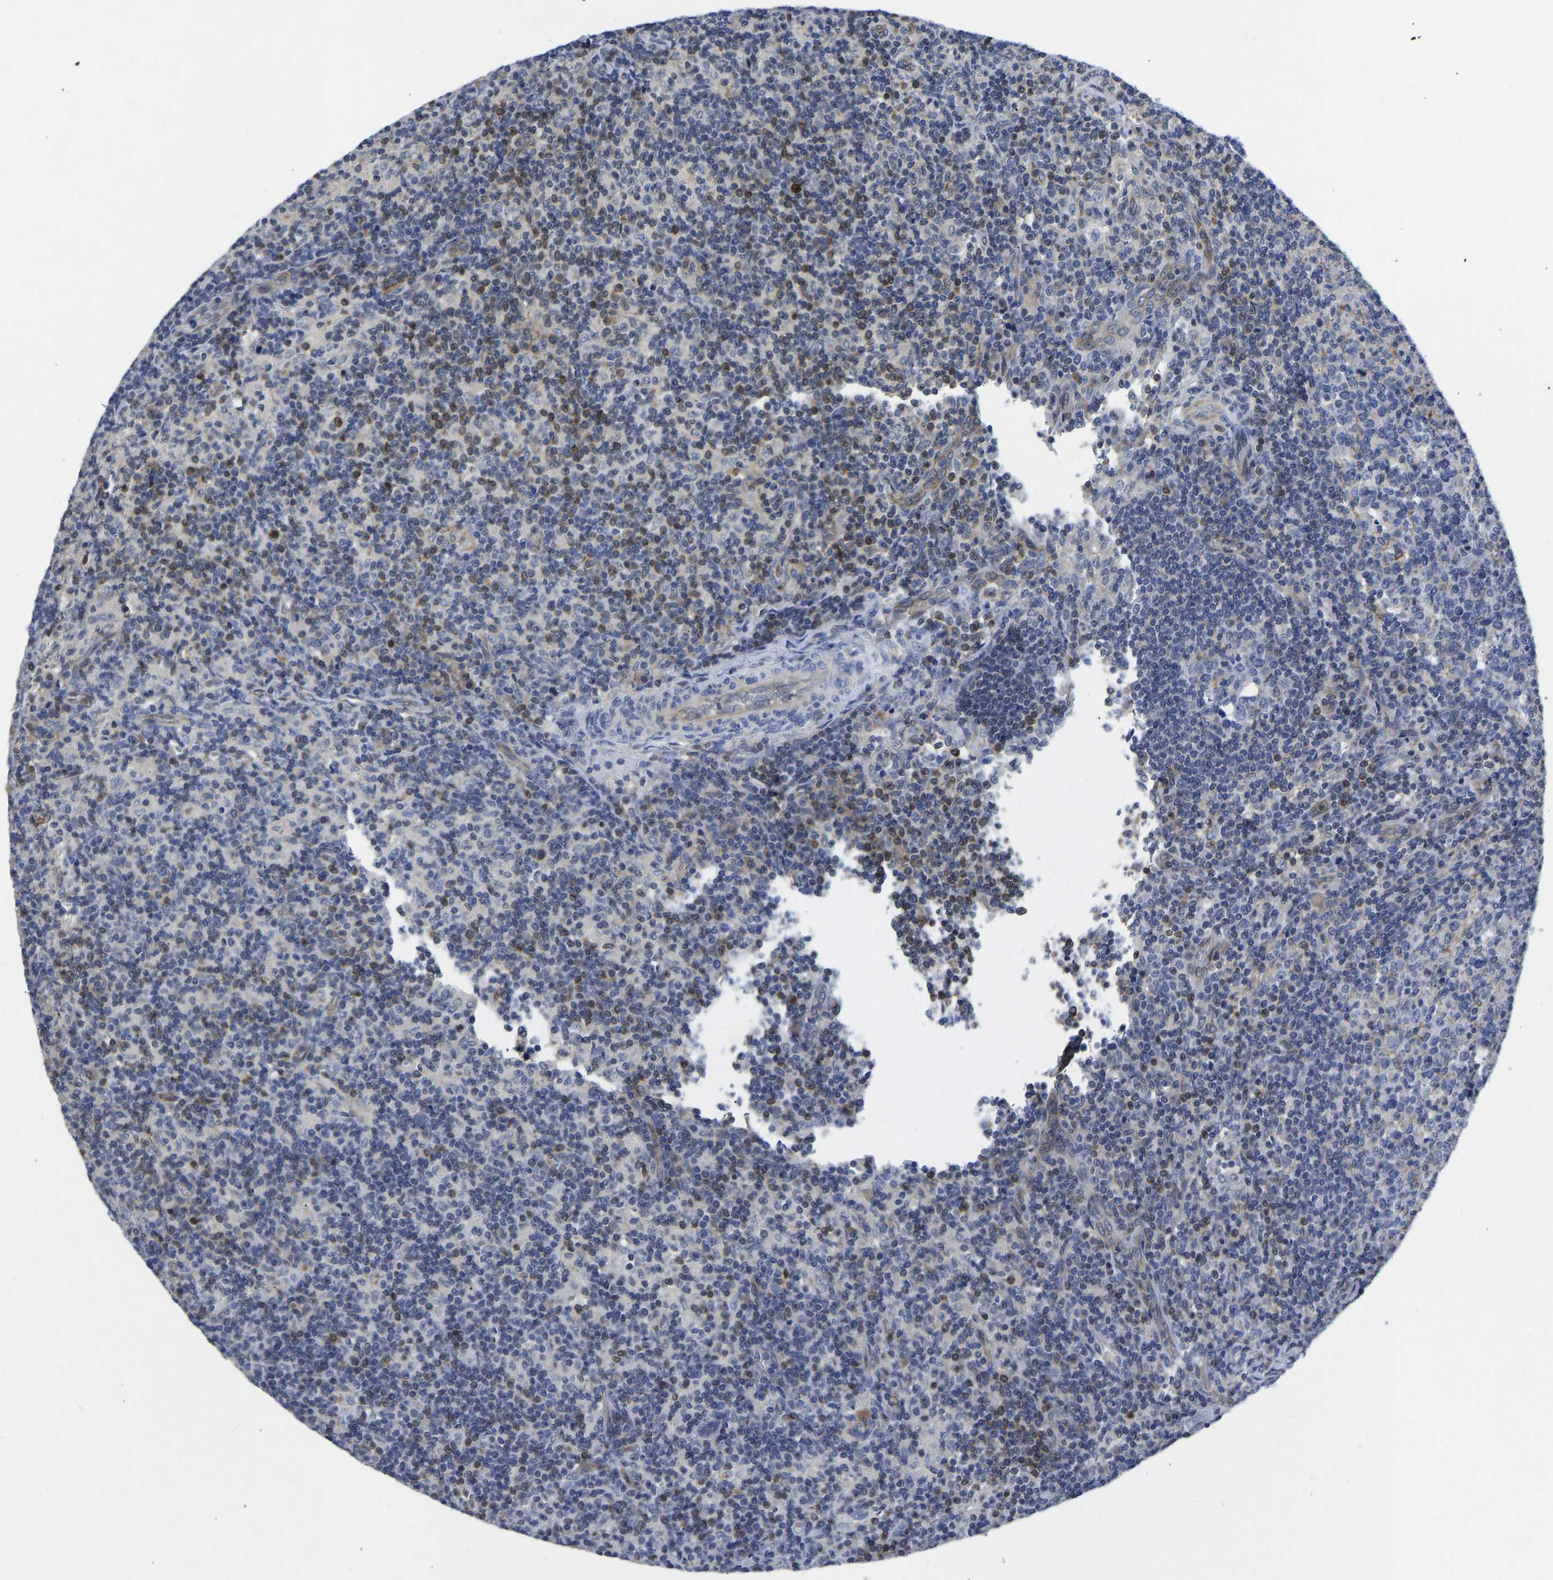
{"staining": {"intensity": "negative", "quantity": "none", "location": "none"}, "tissue": "lymph node", "cell_type": "Germinal center cells", "image_type": "normal", "snomed": [{"axis": "morphology", "description": "Normal tissue, NOS"}, {"axis": "morphology", "description": "Inflammation, NOS"}, {"axis": "topography", "description": "Lymph node"}], "caption": "This is an immunohistochemistry image of benign human lymph node. There is no positivity in germinal center cells.", "gene": "FRRS1", "patient": {"sex": "male", "age": 55}}